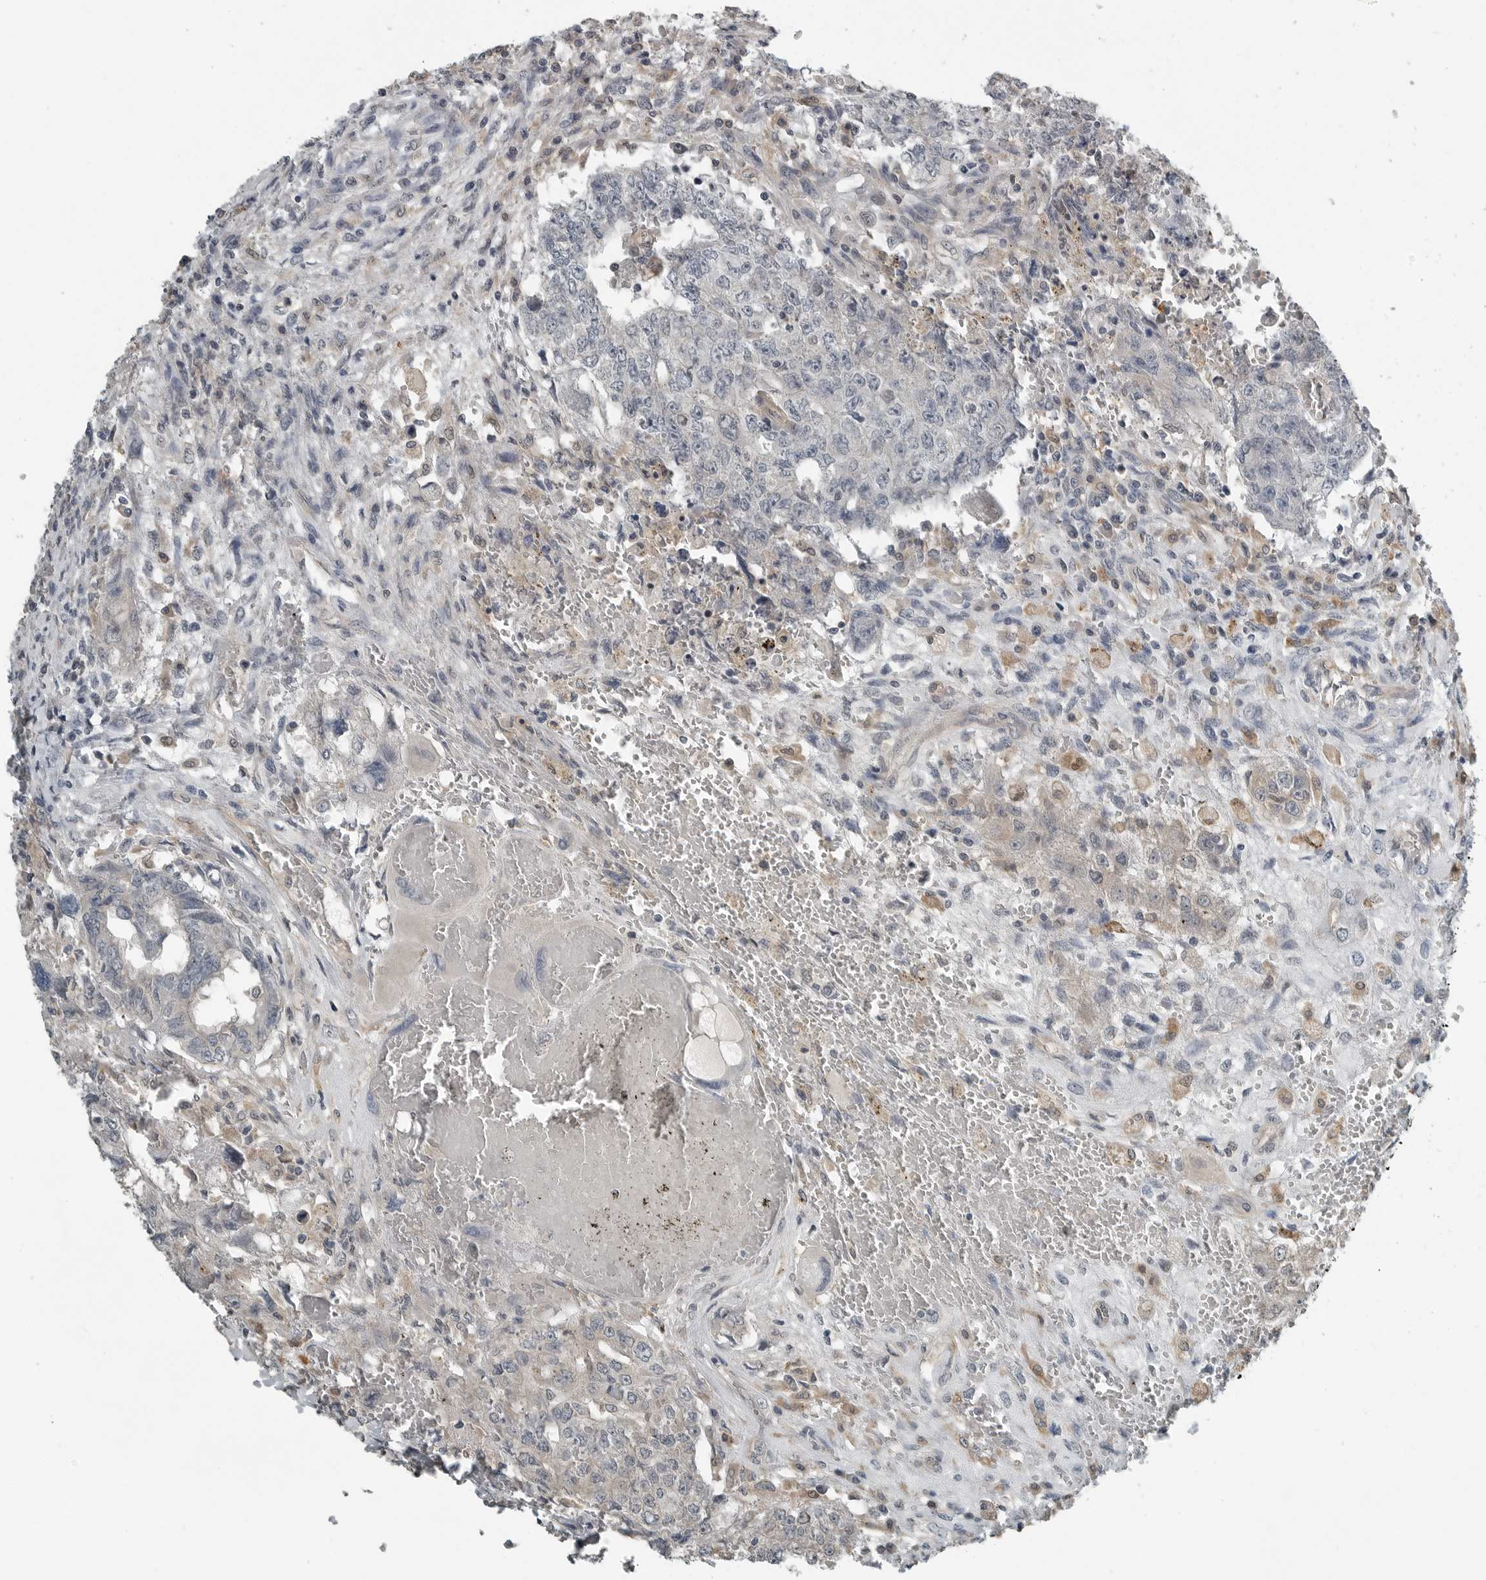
{"staining": {"intensity": "negative", "quantity": "none", "location": "none"}, "tissue": "testis cancer", "cell_type": "Tumor cells", "image_type": "cancer", "snomed": [{"axis": "morphology", "description": "Carcinoma, Embryonal, NOS"}, {"axis": "topography", "description": "Testis"}], "caption": "Tumor cells show no significant positivity in embryonal carcinoma (testis).", "gene": "KYAT1", "patient": {"sex": "male", "age": 26}}